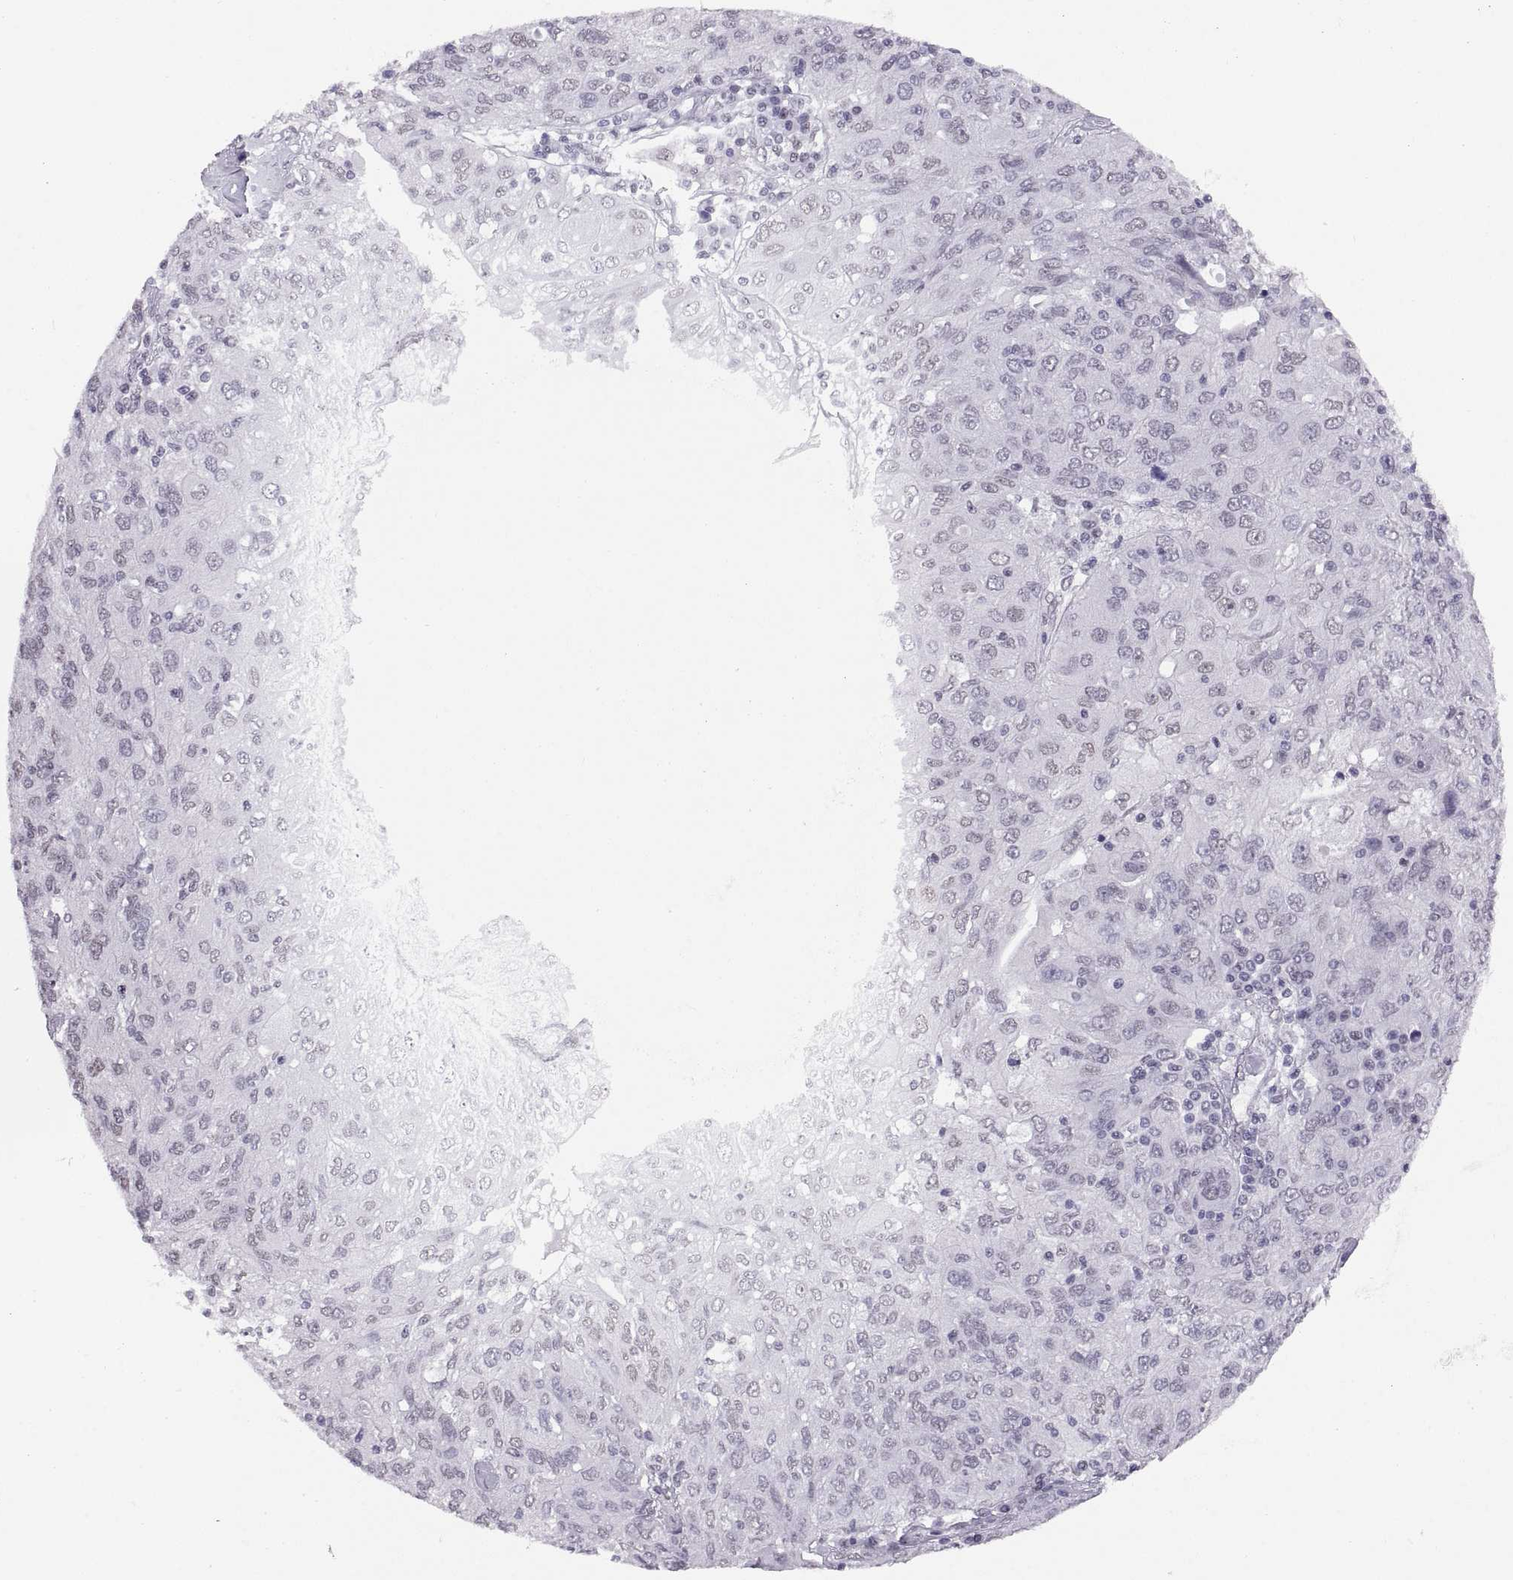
{"staining": {"intensity": "negative", "quantity": "none", "location": "none"}, "tissue": "ovarian cancer", "cell_type": "Tumor cells", "image_type": "cancer", "snomed": [{"axis": "morphology", "description": "Carcinoma, endometroid"}, {"axis": "topography", "description": "Ovary"}], "caption": "Immunohistochemical staining of human ovarian cancer shows no significant positivity in tumor cells.", "gene": "CARTPT", "patient": {"sex": "female", "age": 50}}